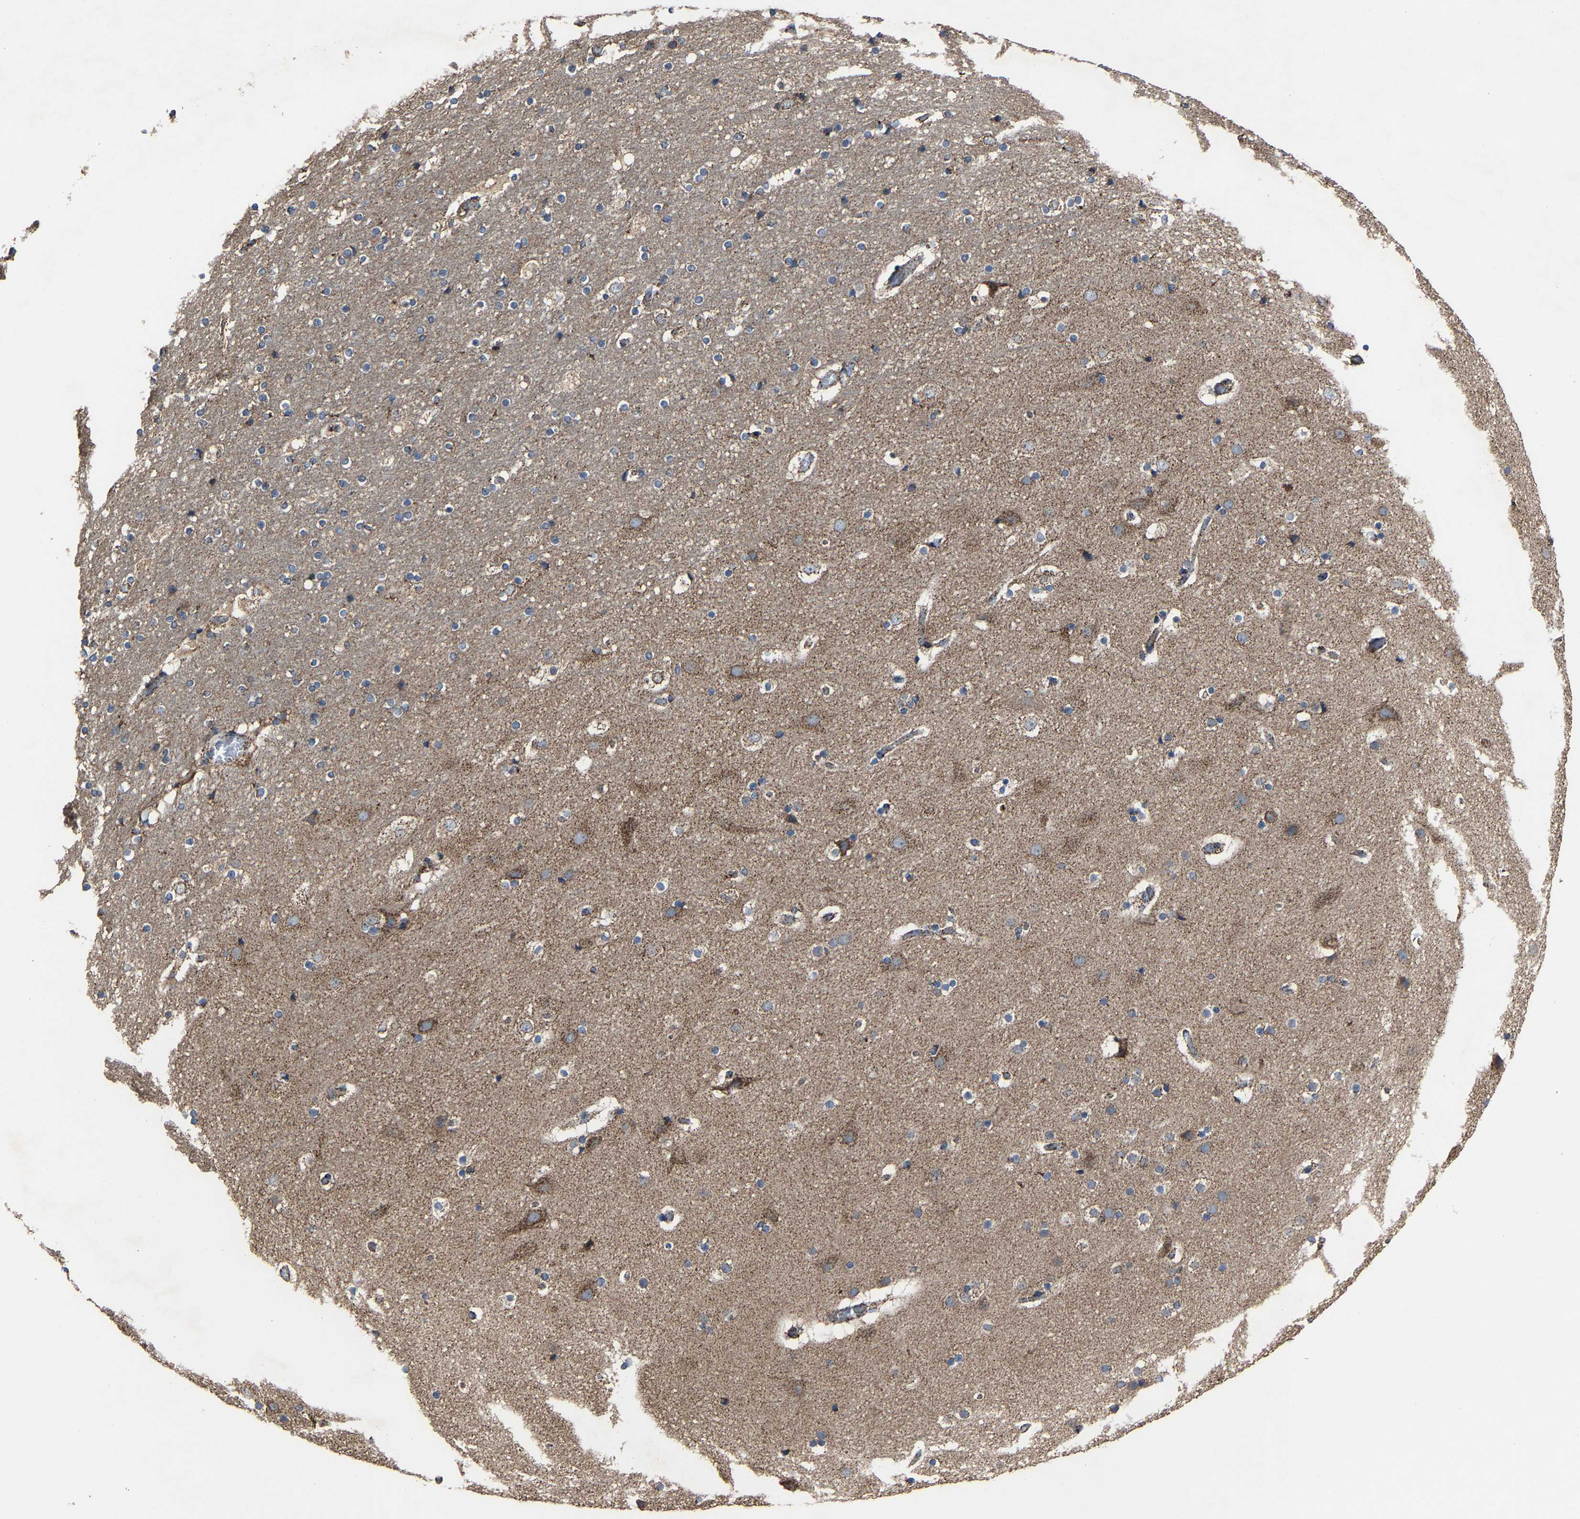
{"staining": {"intensity": "moderate", "quantity": ">75%", "location": "cytoplasmic/membranous"}, "tissue": "cerebral cortex", "cell_type": "Endothelial cells", "image_type": "normal", "snomed": [{"axis": "morphology", "description": "Normal tissue, NOS"}, {"axis": "topography", "description": "Cerebral cortex"}], "caption": "Immunohistochemistry (DAB (3,3'-diaminobenzidine)) staining of normal cerebral cortex demonstrates moderate cytoplasmic/membranous protein staining in approximately >75% of endothelial cells.", "gene": "NDUFV3", "patient": {"sex": "male", "age": 57}}